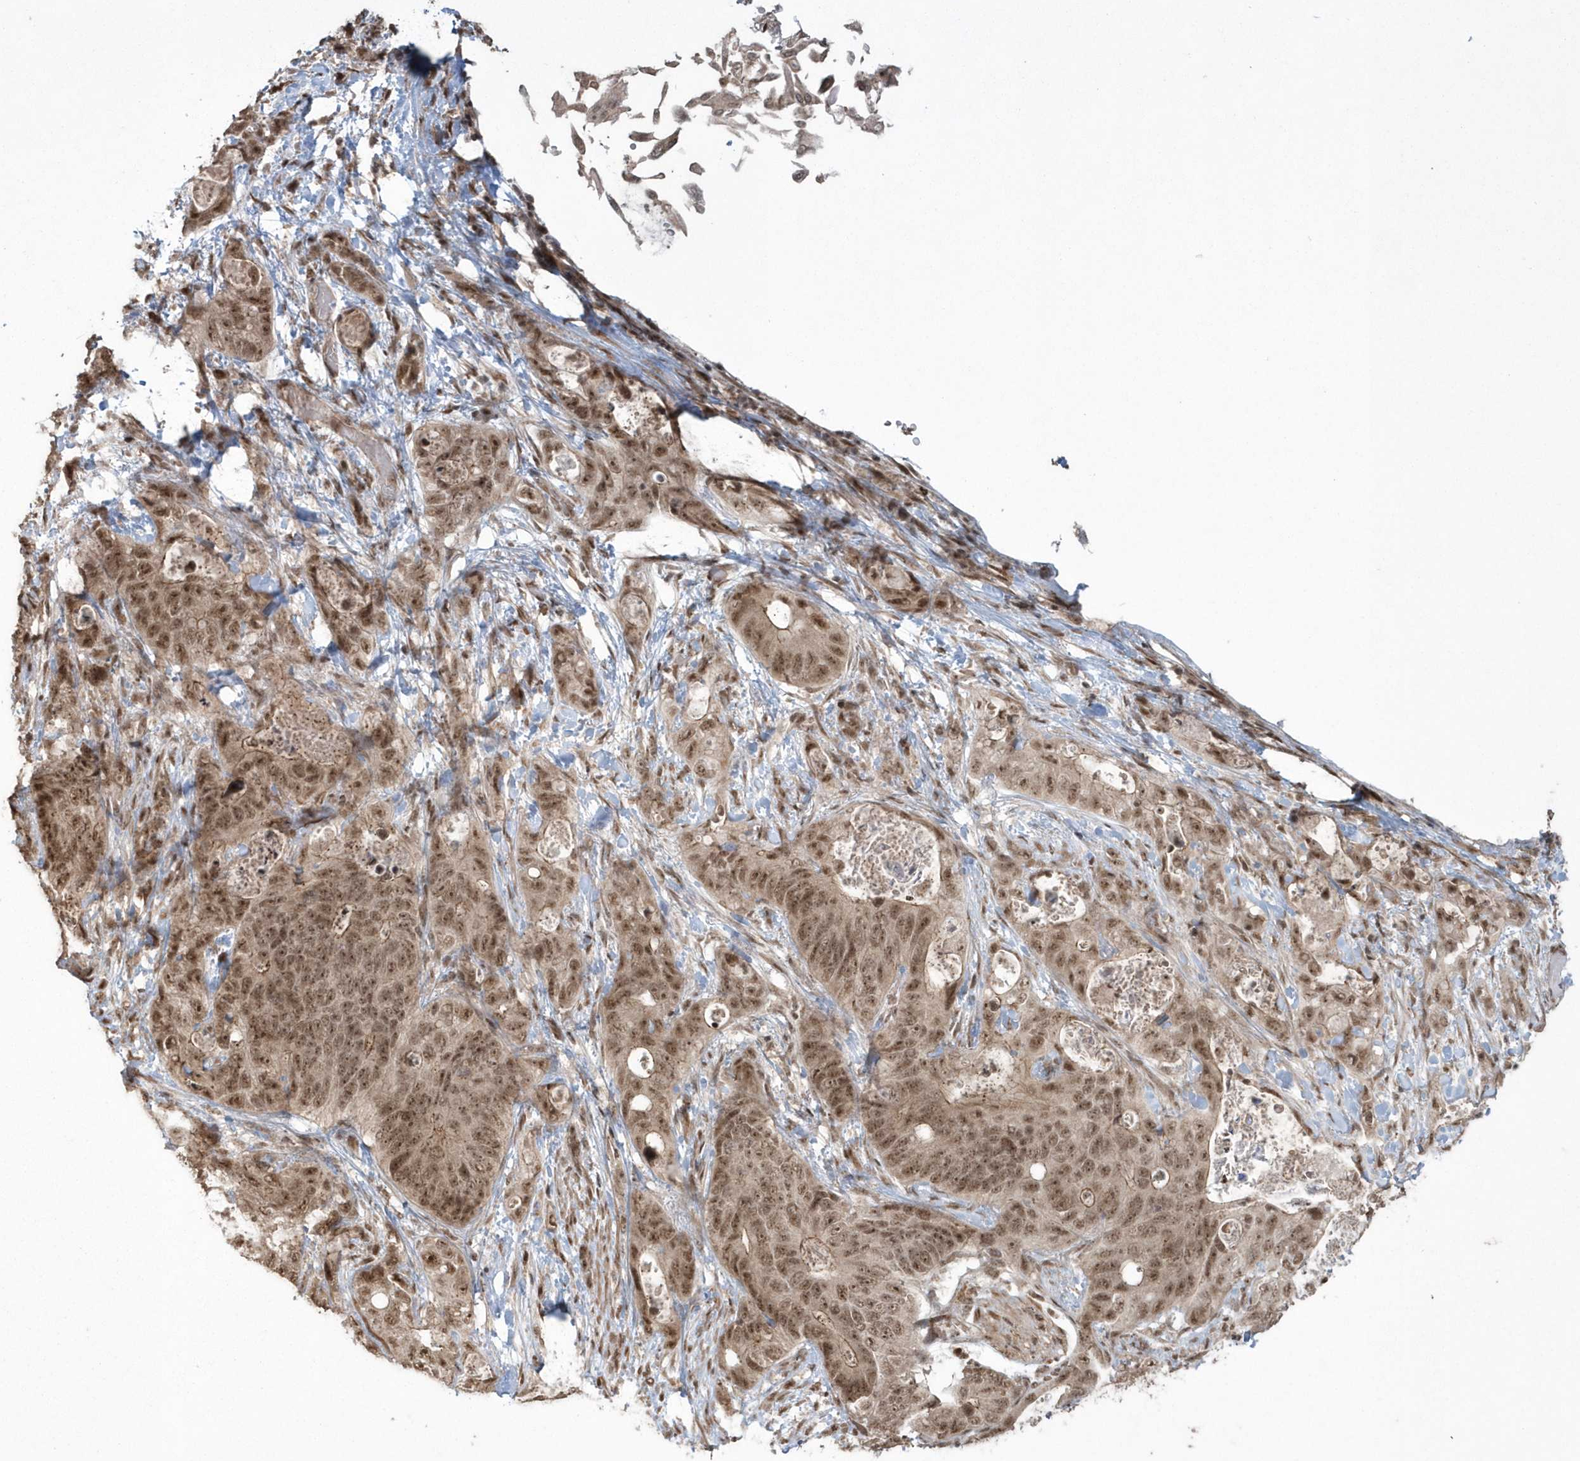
{"staining": {"intensity": "moderate", "quantity": ">75%", "location": "cytoplasmic/membranous,nuclear"}, "tissue": "stomach cancer", "cell_type": "Tumor cells", "image_type": "cancer", "snomed": [{"axis": "morphology", "description": "Normal tissue, NOS"}, {"axis": "morphology", "description": "Adenocarcinoma, NOS"}, {"axis": "topography", "description": "Stomach"}], "caption": "Stomach cancer (adenocarcinoma) was stained to show a protein in brown. There is medium levels of moderate cytoplasmic/membranous and nuclear staining in approximately >75% of tumor cells. (DAB (3,3'-diaminobenzidine) IHC with brightfield microscopy, high magnification).", "gene": "EPB41L4A", "patient": {"sex": "female", "age": 89}}